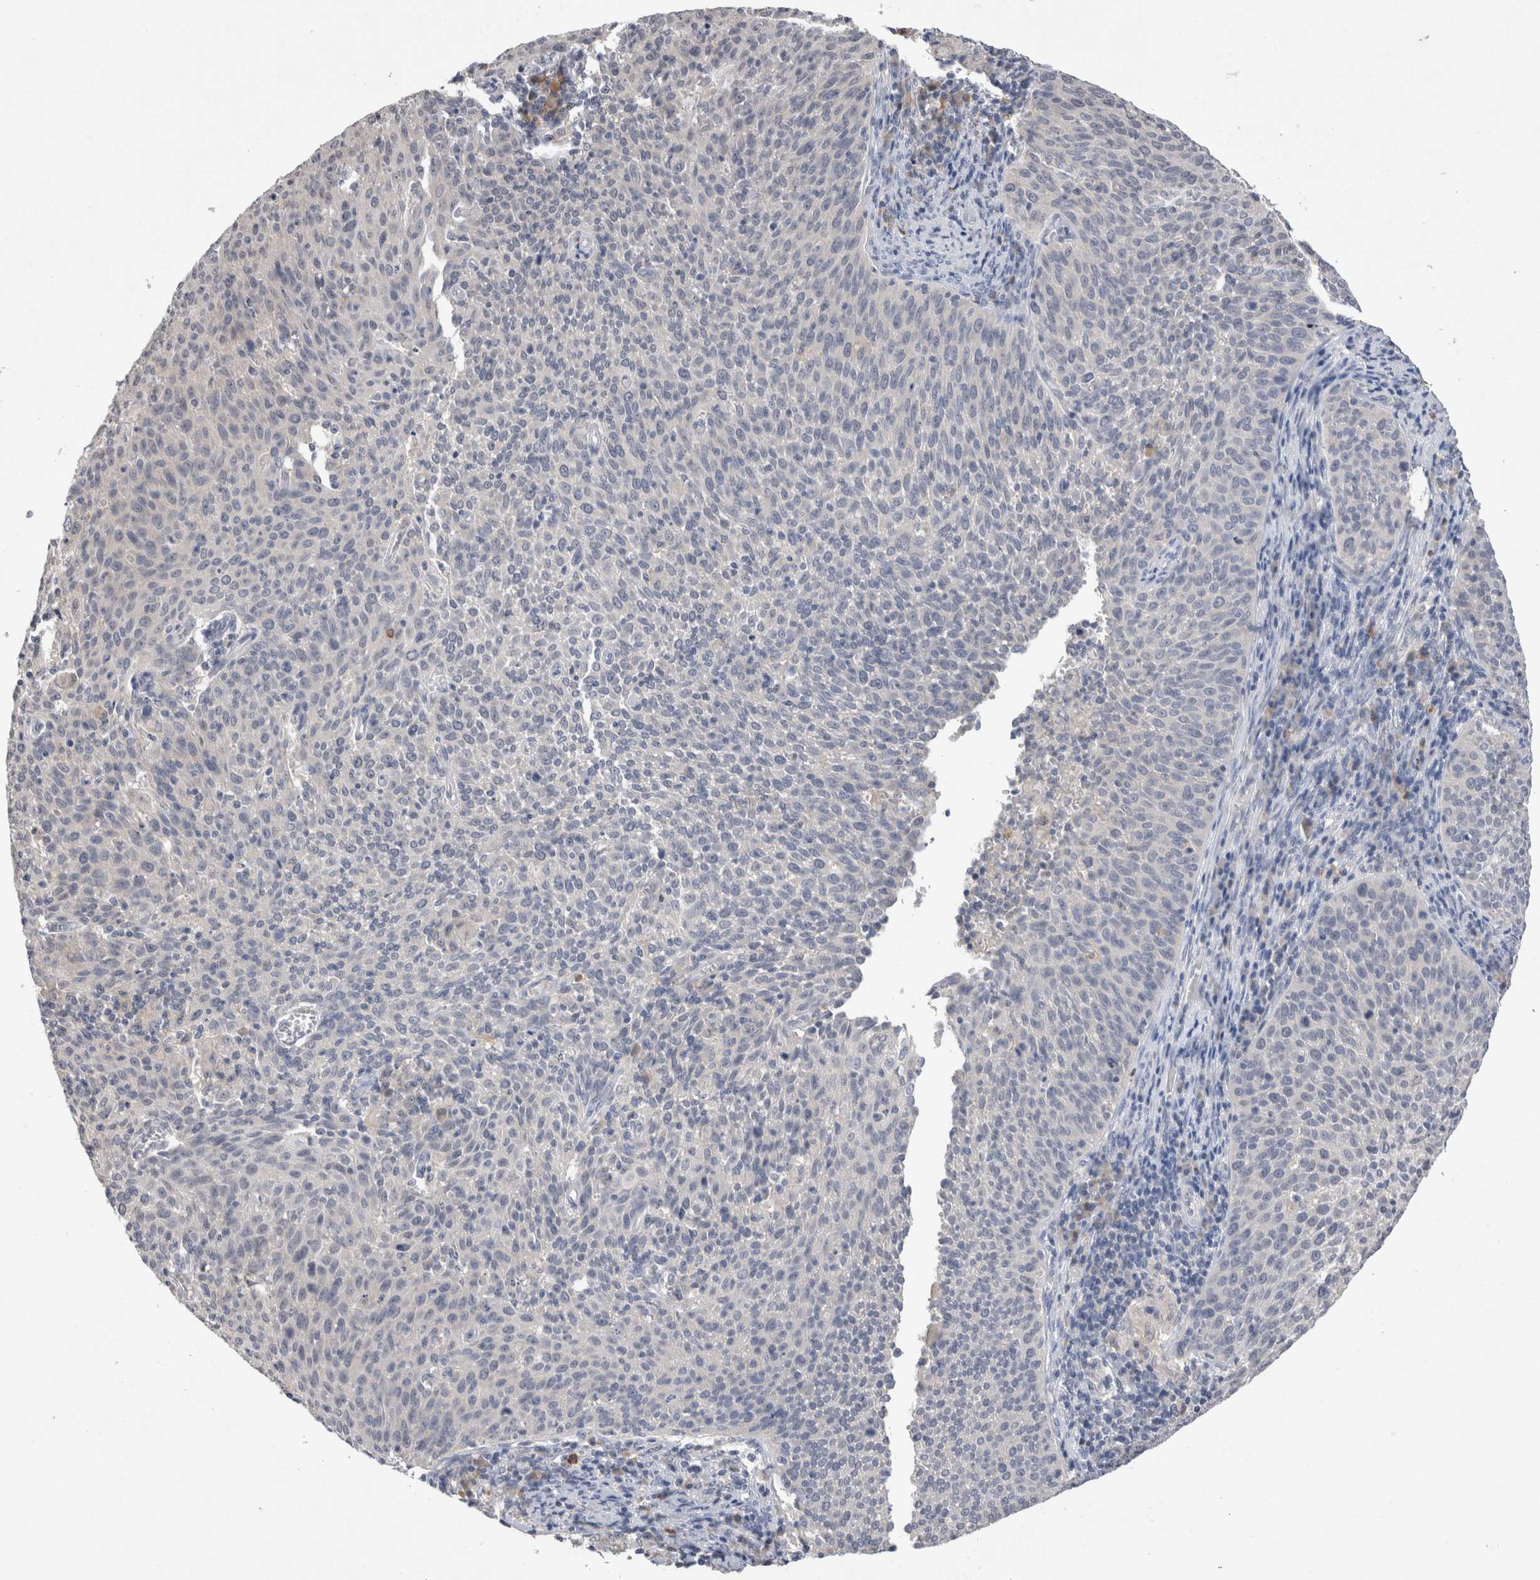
{"staining": {"intensity": "negative", "quantity": "none", "location": "none"}, "tissue": "cervical cancer", "cell_type": "Tumor cells", "image_type": "cancer", "snomed": [{"axis": "morphology", "description": "Squamous cell carcinoma, NOS"}, {"axis": "topography", "description": "Cervix"}], "caption": "The image exhibits no significant staining in tumor cells of cervical cancer (squamous cell carcinoma).", "gene": "VSIG4", "patient": {"sex": "female", "age": 38}}